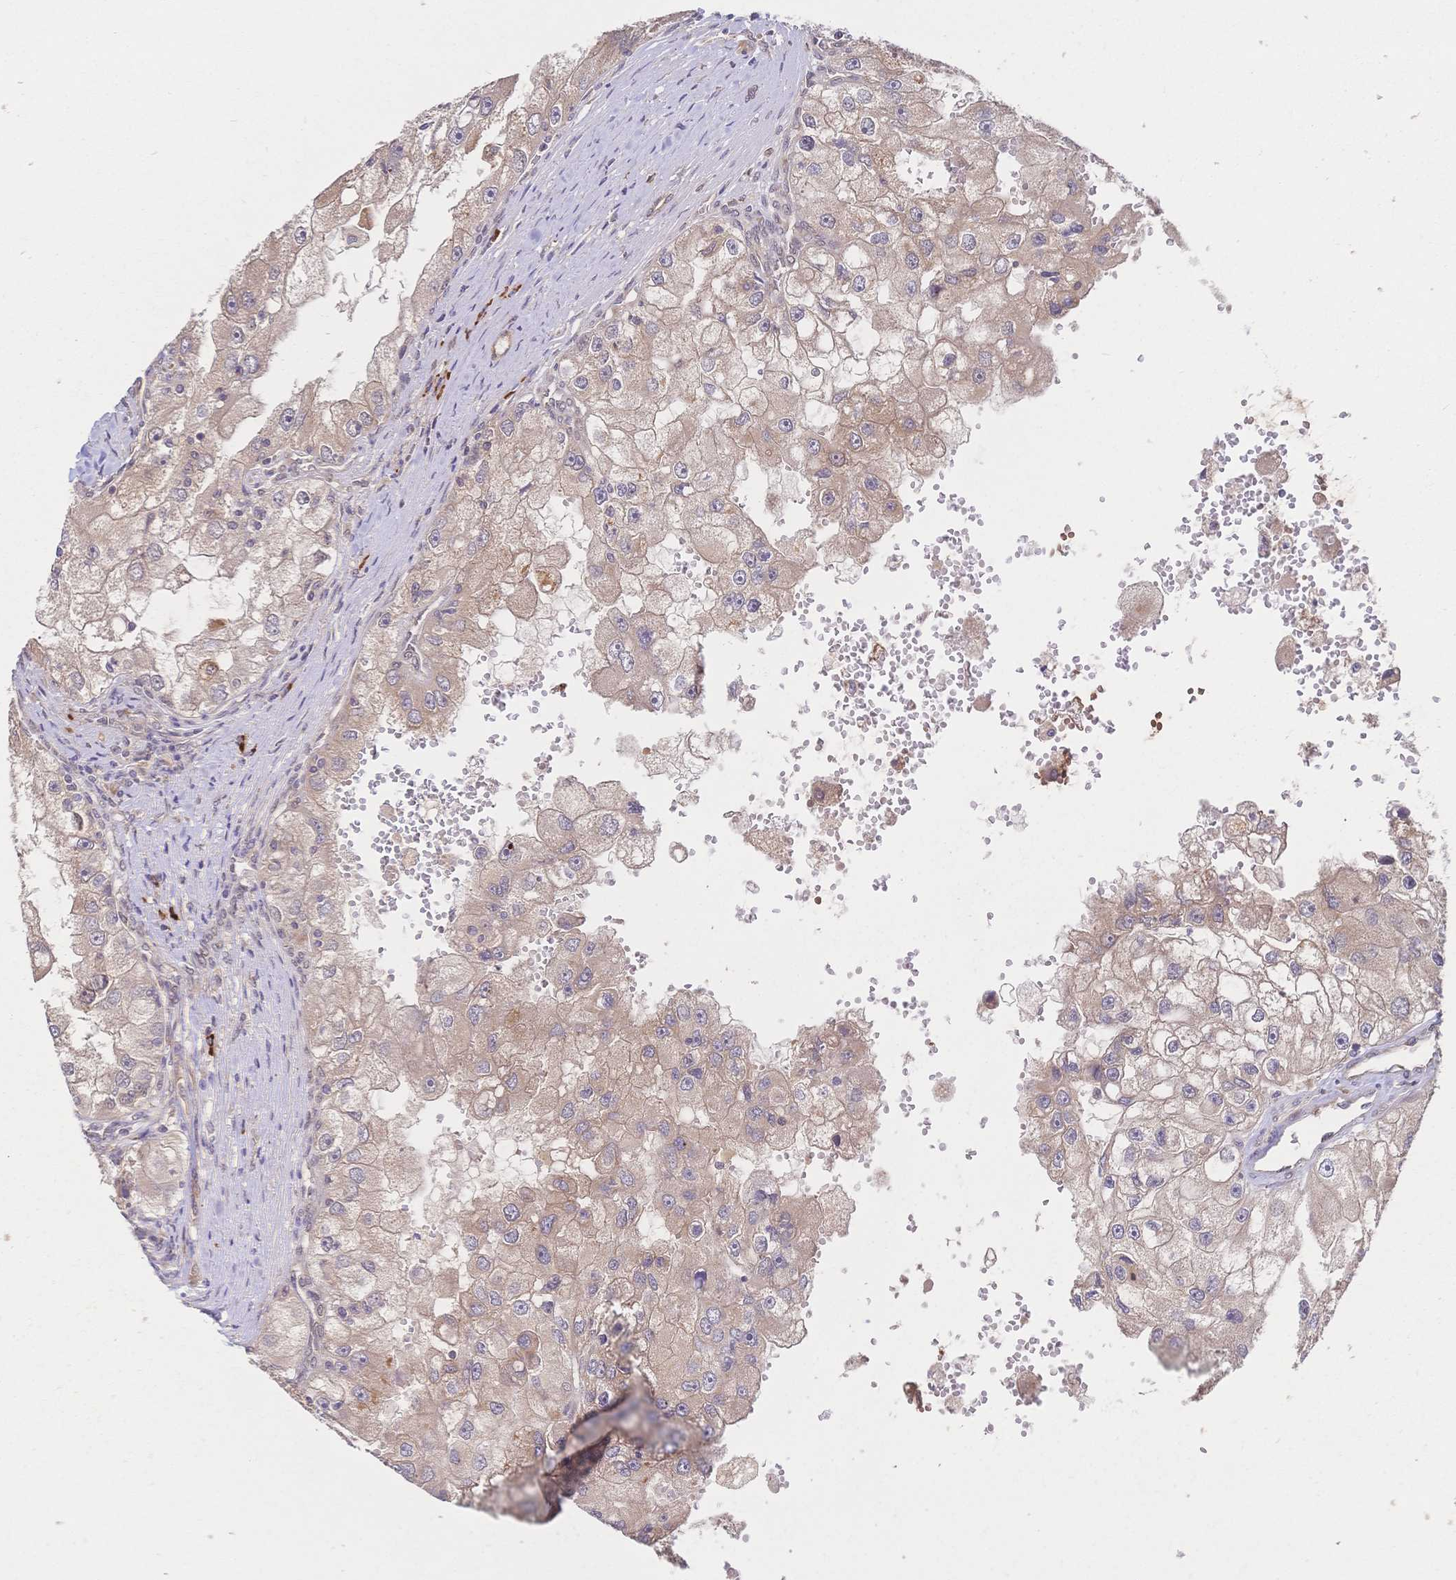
{"staining": {"intensity": "weak", "quantity": ">75%", "location": "cytoplasmic/membranous"}, "tissue": "renal cancer", "cell_type": "Tumor cells", "image_type": "cancer", "snomed": [{"axis": "morphology", "description": "Adenocarcinoma, NOS"}, {"axis": "topography", "description": "Kidney"}], "caption": "This photomicrograph shows IHC staining of human renal cancer (adenocarcinoma), with low weak cytoplasmic/membranous staining in about >75% of tumor cells.", "gene": "LMO4", "patient": {"sex": "male", "age": 63}}